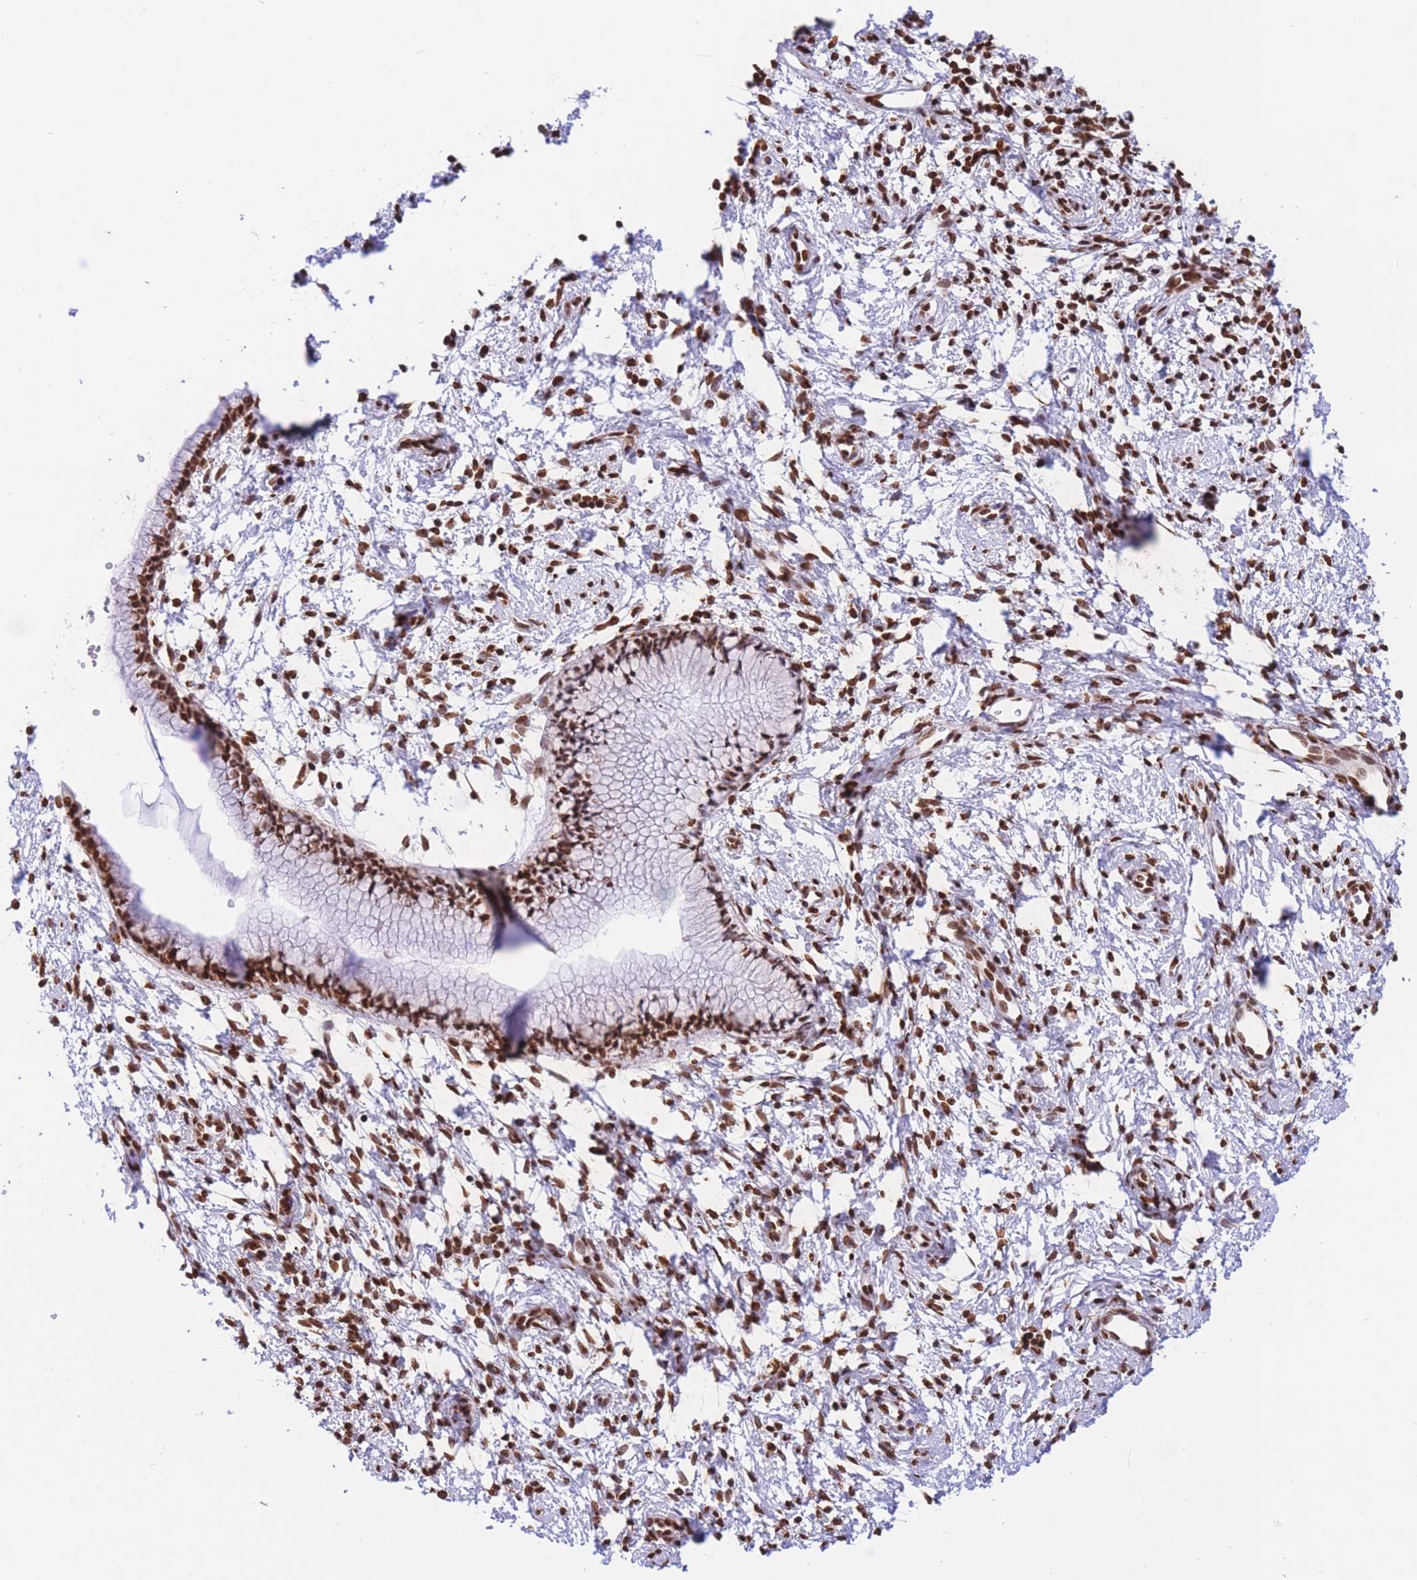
{"staining": {"intensity": "strong", "quantity": ">75%", "location": "nuclear"}, "tissue": "cervix", "cell_type": "Glandular cells", "image_type": "normal", "snomed": [{"axis": "morphology", "description": "Normal tissue, NOS"}, {"axis": "topography", "description": "Cervix"}], "caption": "Protein analysis of benign cervix demonstrates strong nuclear staining in approximately >75% of glandular cells.", "gene": "H2BC10", "patient": {"sex": "female", "age": 57}}